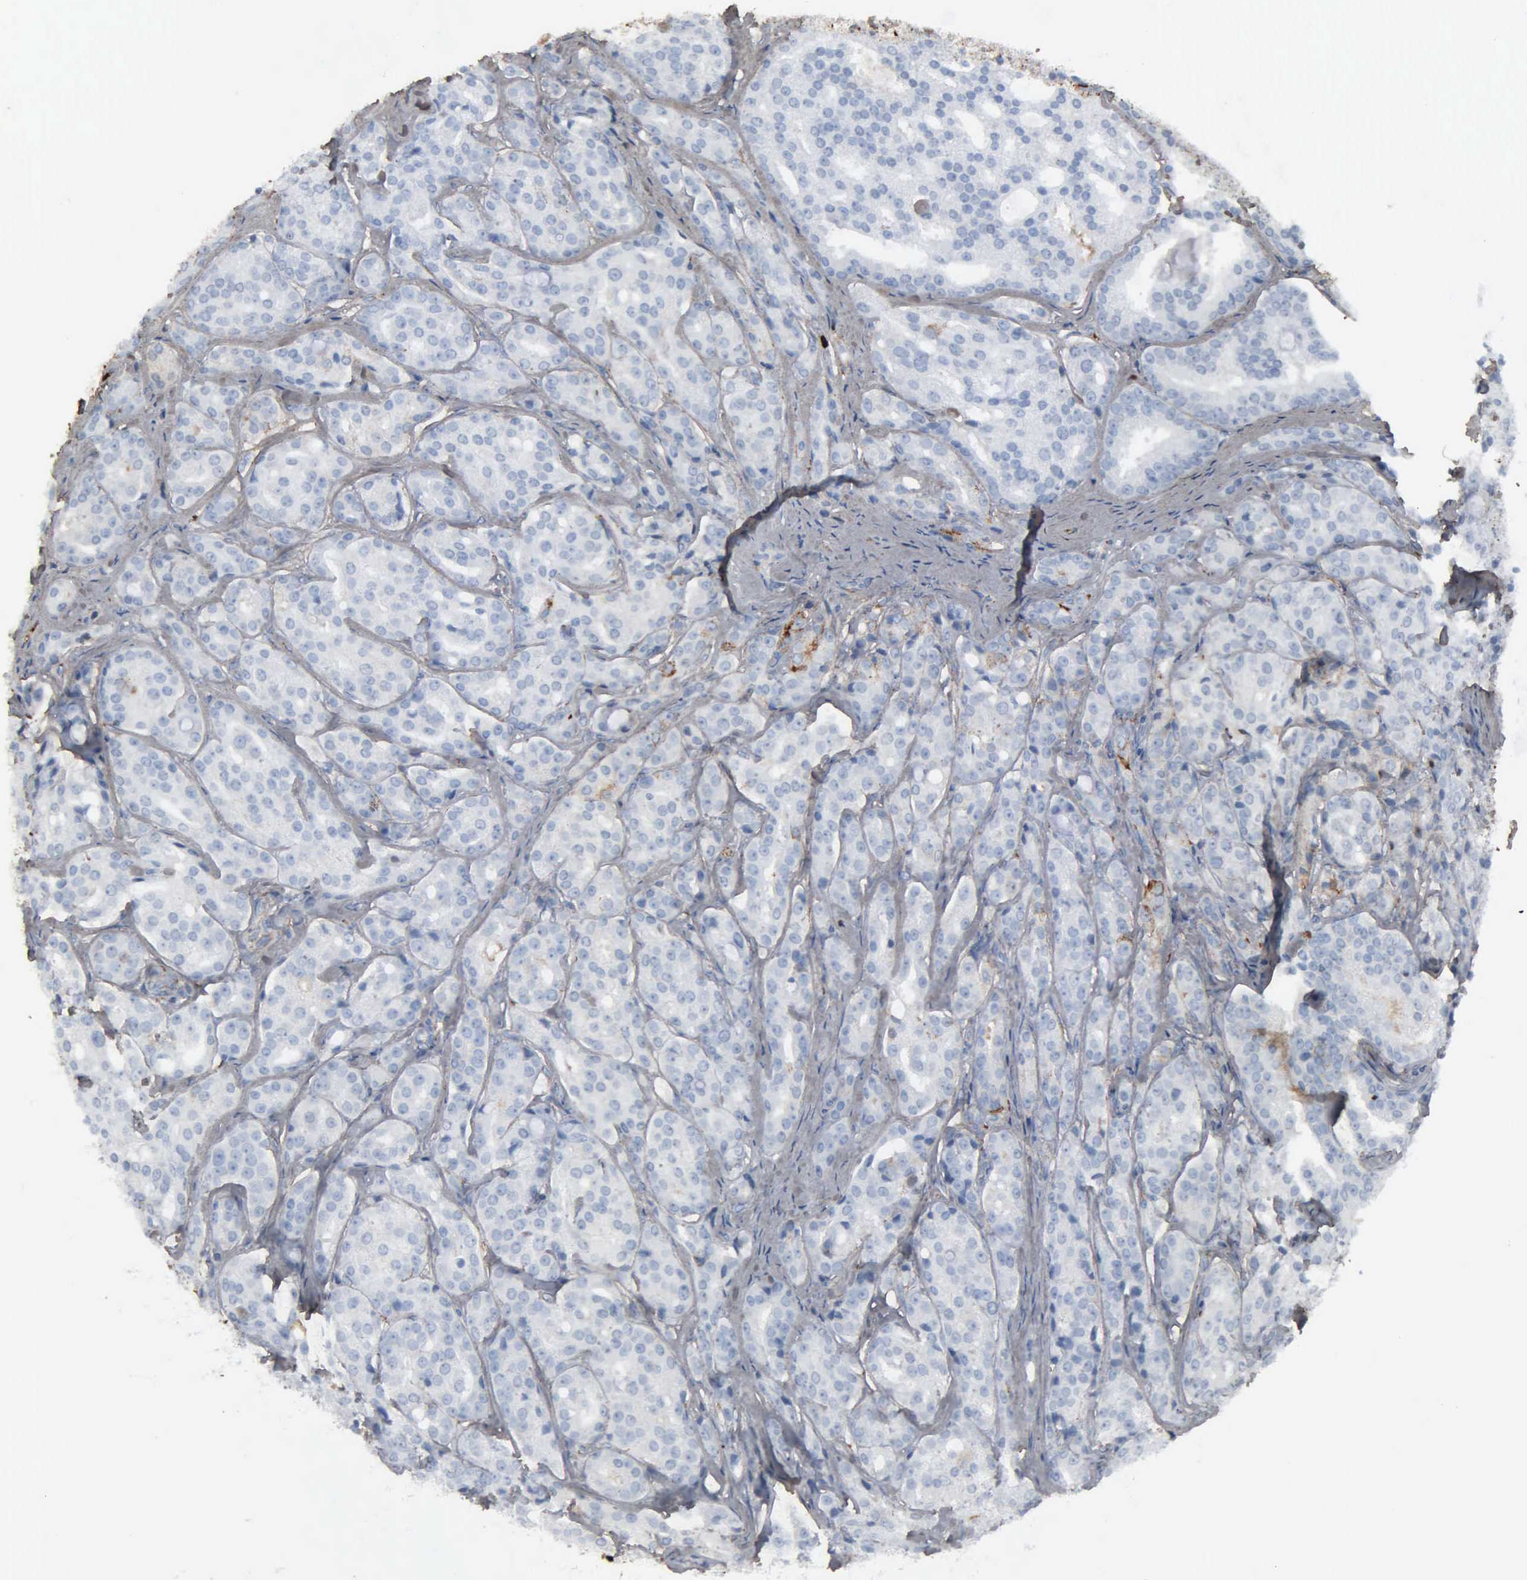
{"staining": {"intensity": "negative", "quantity": "none", "location": "none"}, "tissue": "prostate cancer", "cell_type": "Tumor cells", "image_type": "cancer", "snomed": [{"axis": "morphology", "description": "Adenocarcinoma, High grade"}, {"axis": "topography", "description": "Prostate"}], "caption": "Tumor cells are negative for brown protein staining in prostate high-grade adenocarcinoma. (Immunohistochemistry (ihc), brightfield microscopy, high magnification).", "gene": "FN1", "patient": {"sex": "male", "age": 64}}